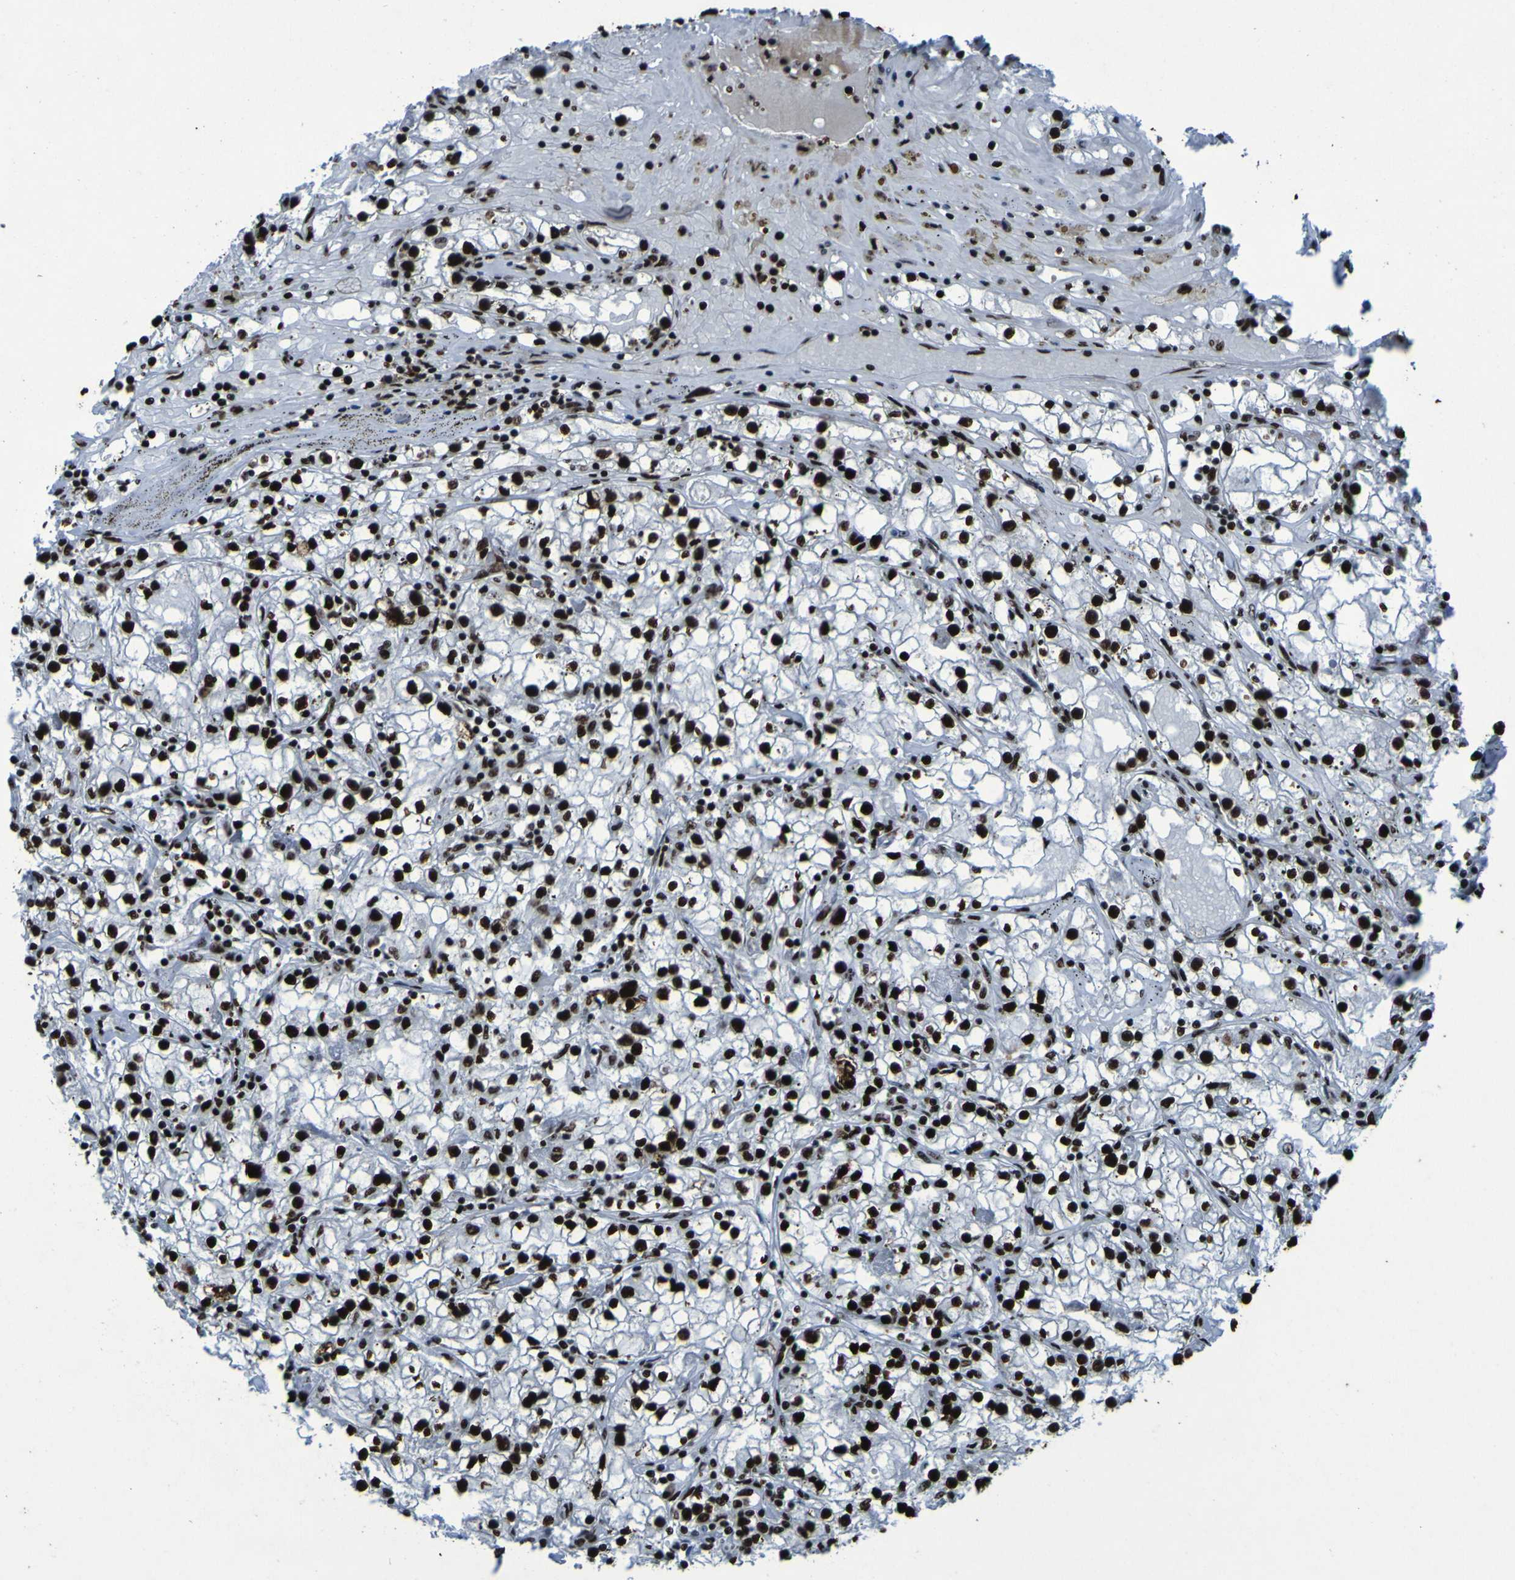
{"staining": {"intensity": "strong", "quantity": ">75%", "location": "nuclear"}, "tissue": "renal cancer", "cell_type": "Tumor cells", "image_type": "cancer", "snomed": [{"axis": "morphology", "description": "Adenocarcinoma, NOS"}, {"axis": "topography", "description": "Kidney"}], "caption": "Human adenocarcinoma (renal) stained with a protein marker demonstrates strong staining in tumor cells.", "gene": "NPM1", "patient": {"sex": "male", "age": 56}}